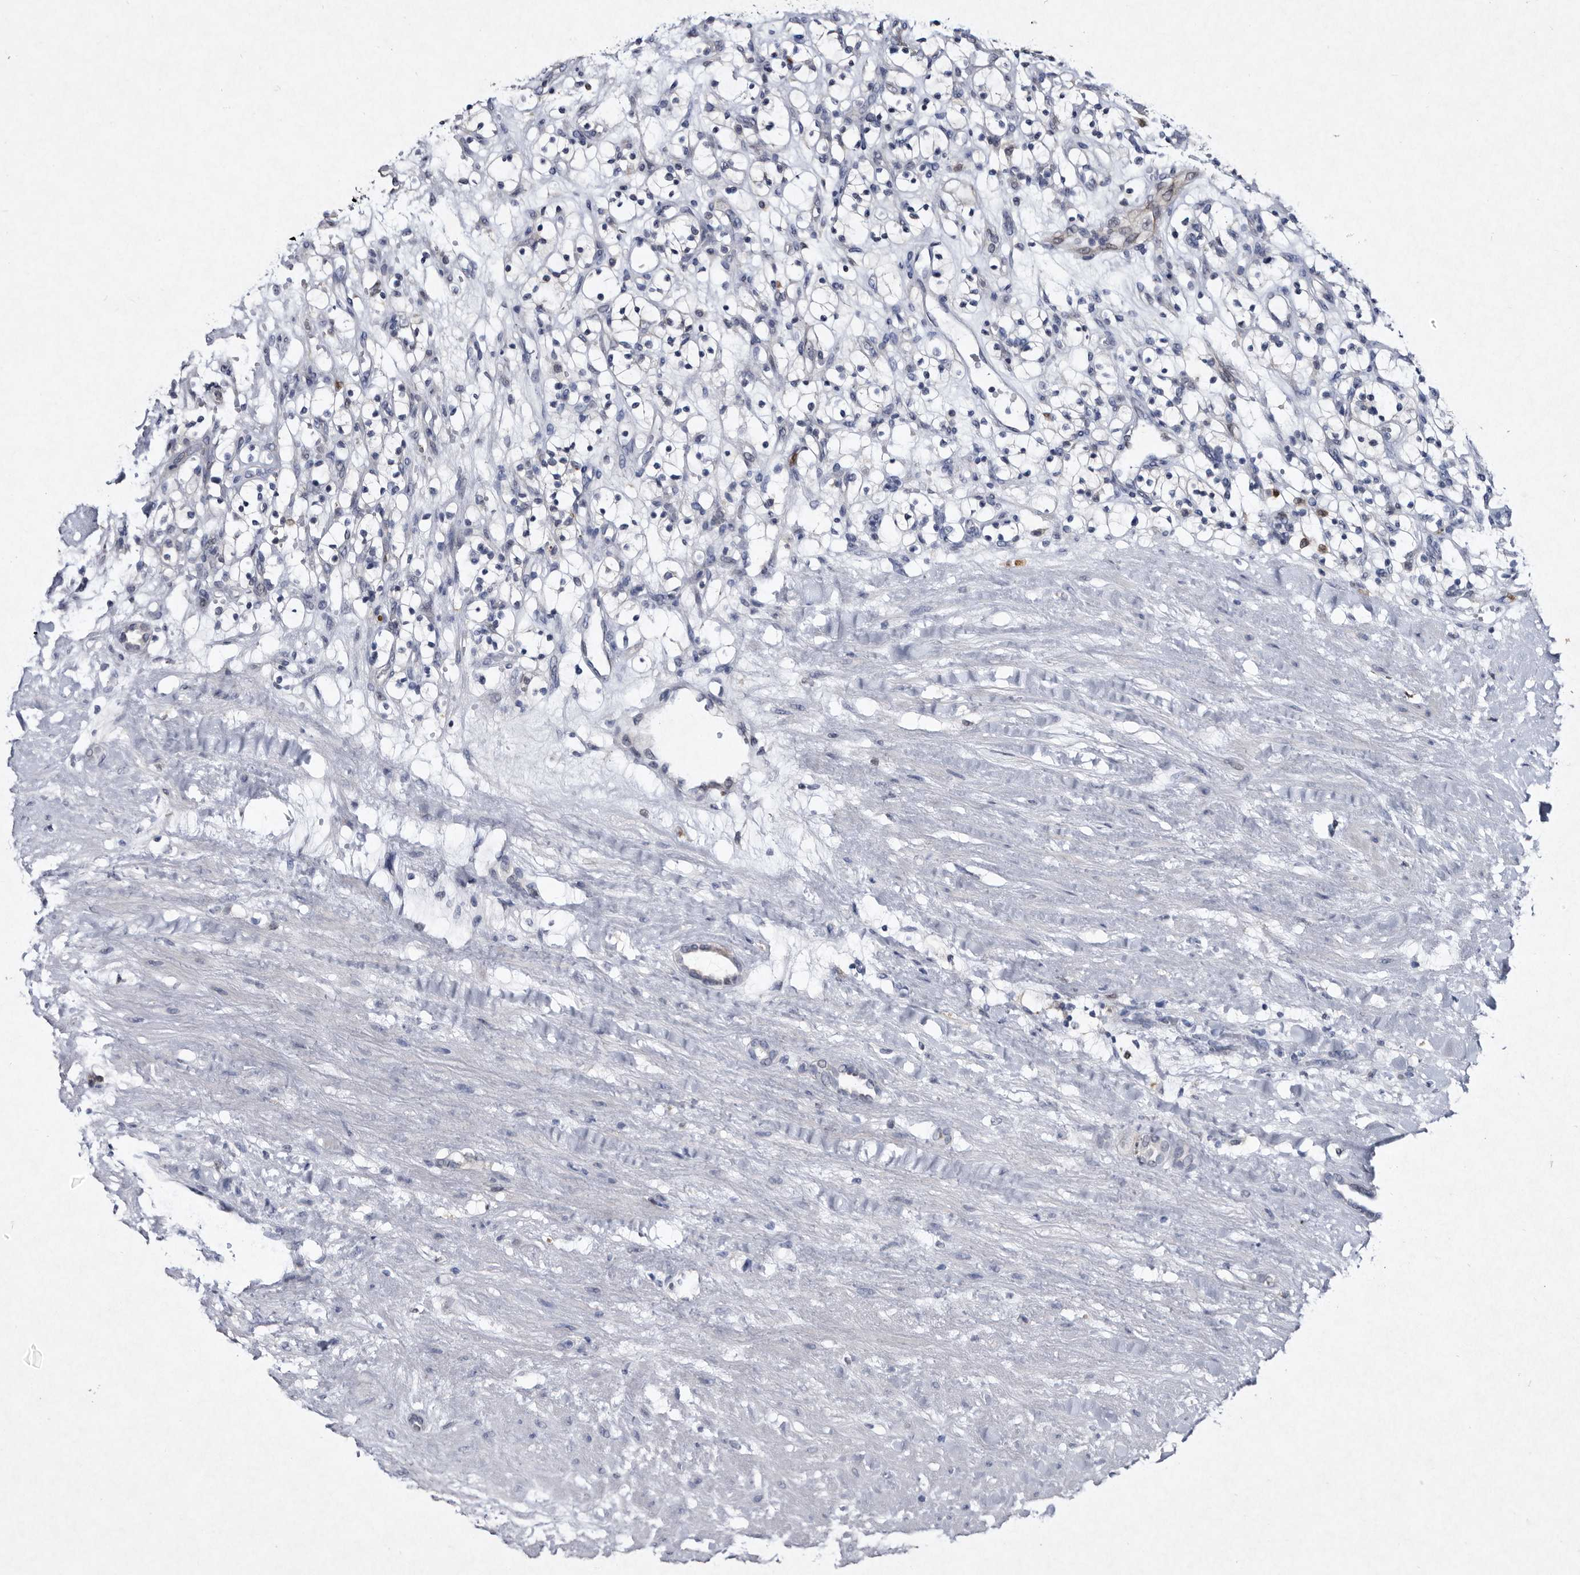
{"staining": {"intensity": "negative", "quantity": "none", "location": "none"}, "tissue": "renal cancer", "cell_type": "Tumor cells", "image_type": "cancer", "snomed": [{"axis": "morphology", "description": "Adenocarcinoma, NOS"}, {"axis": "topography", "description": "Kidney"}], "caption": "Renal cancer stained for a protein using immunohistochemistry (IHC) reveals no positivity tumor cells.", "gene": "SERPINB8", "patient": {"sex": "female", "age": 57}}